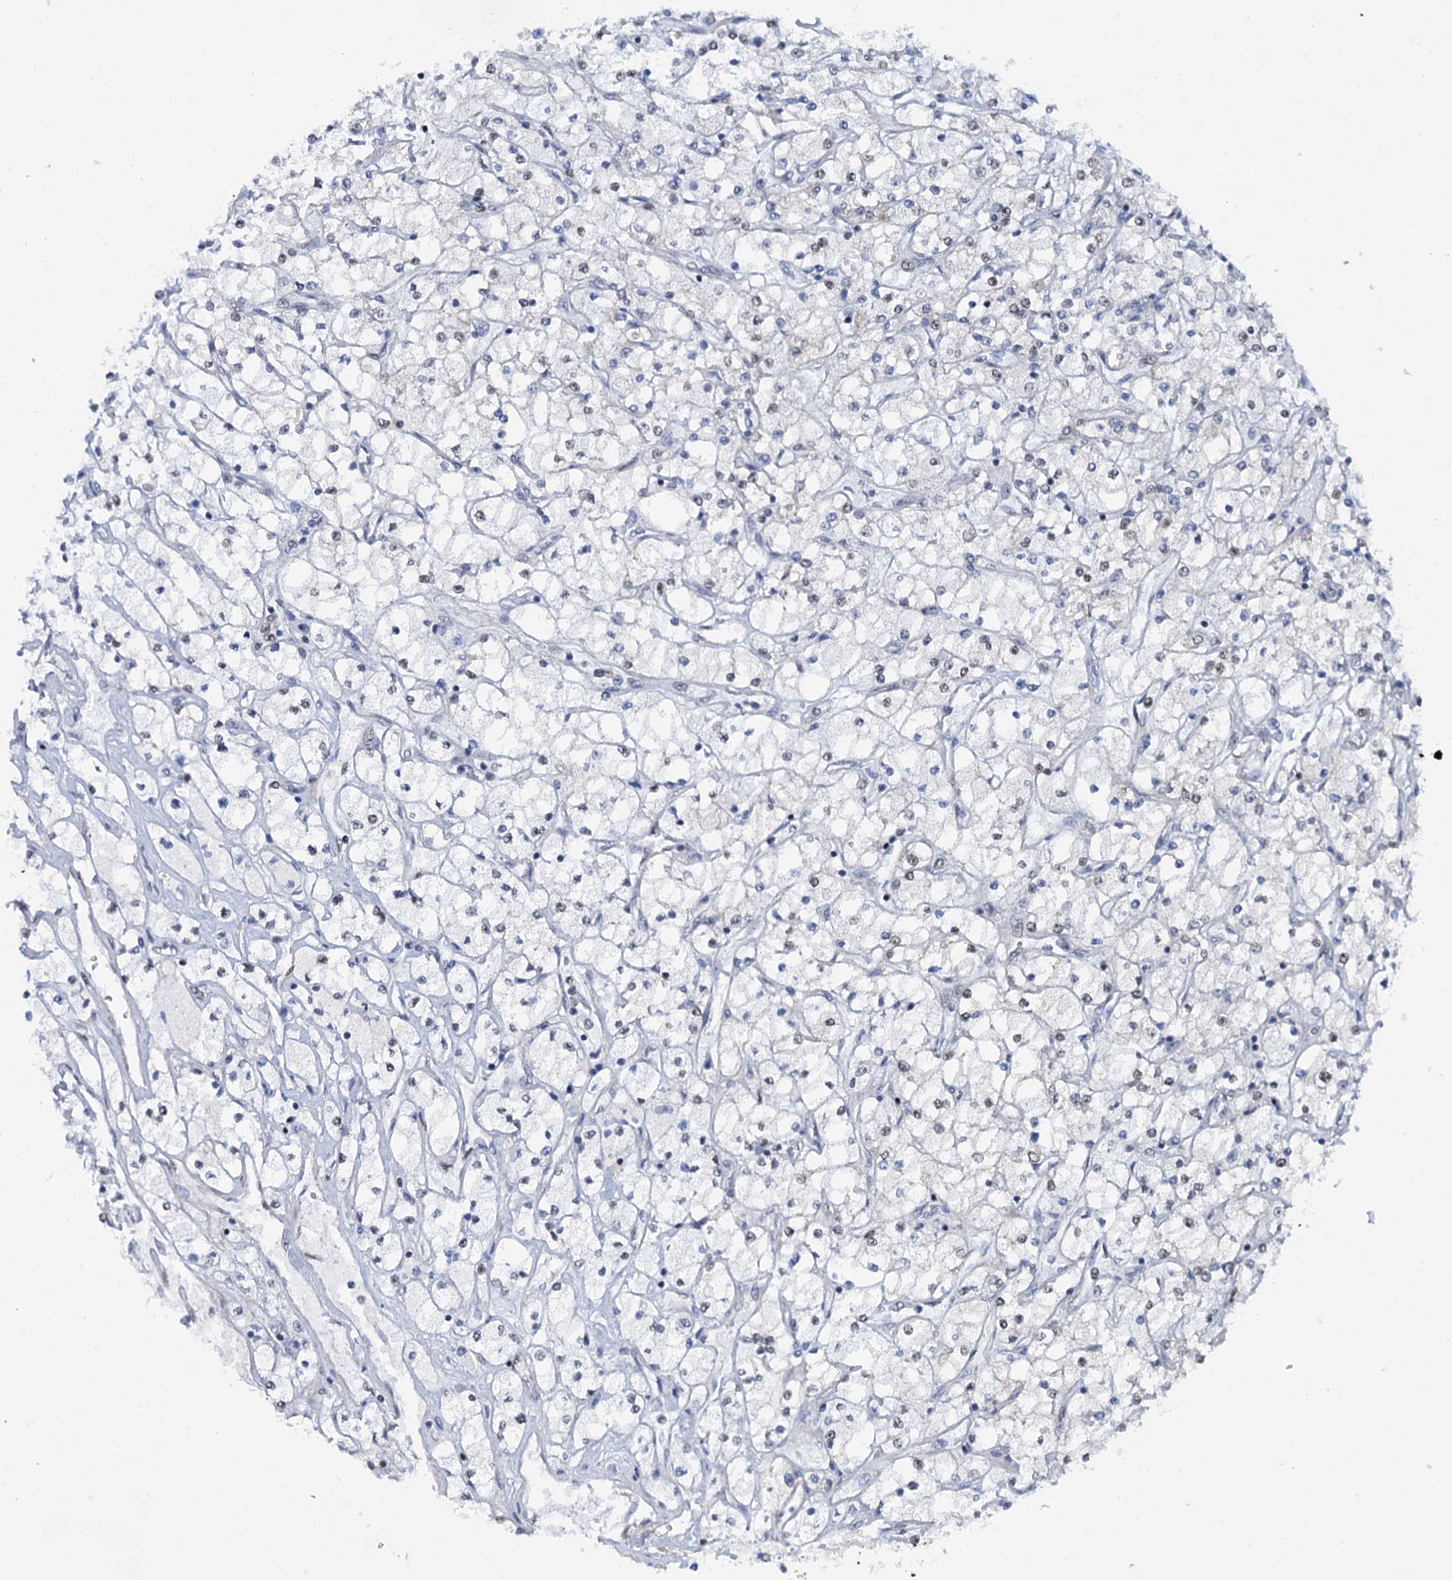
{"staining": {"intensity": "weak", "quantity": "25%-75%", "location": "nuclear"}, "tissue": "renal cancer", "cell_type": "Tumor cells", "image_type": "cancer", "snomed": [{"axis": "morphology", "description": "Adenocarcinoma, NOS"}, {"axis": "topography", "description": "Kidney"}], "caption": "DAB immunohistochemical staining of renal cancer (adenocarcinoma) demonstrates weak nuclear protein positivity in about 25%-75% of tumor cells.", "gene": "SREK1", "patient": {"sex": "male", "age": 80}}